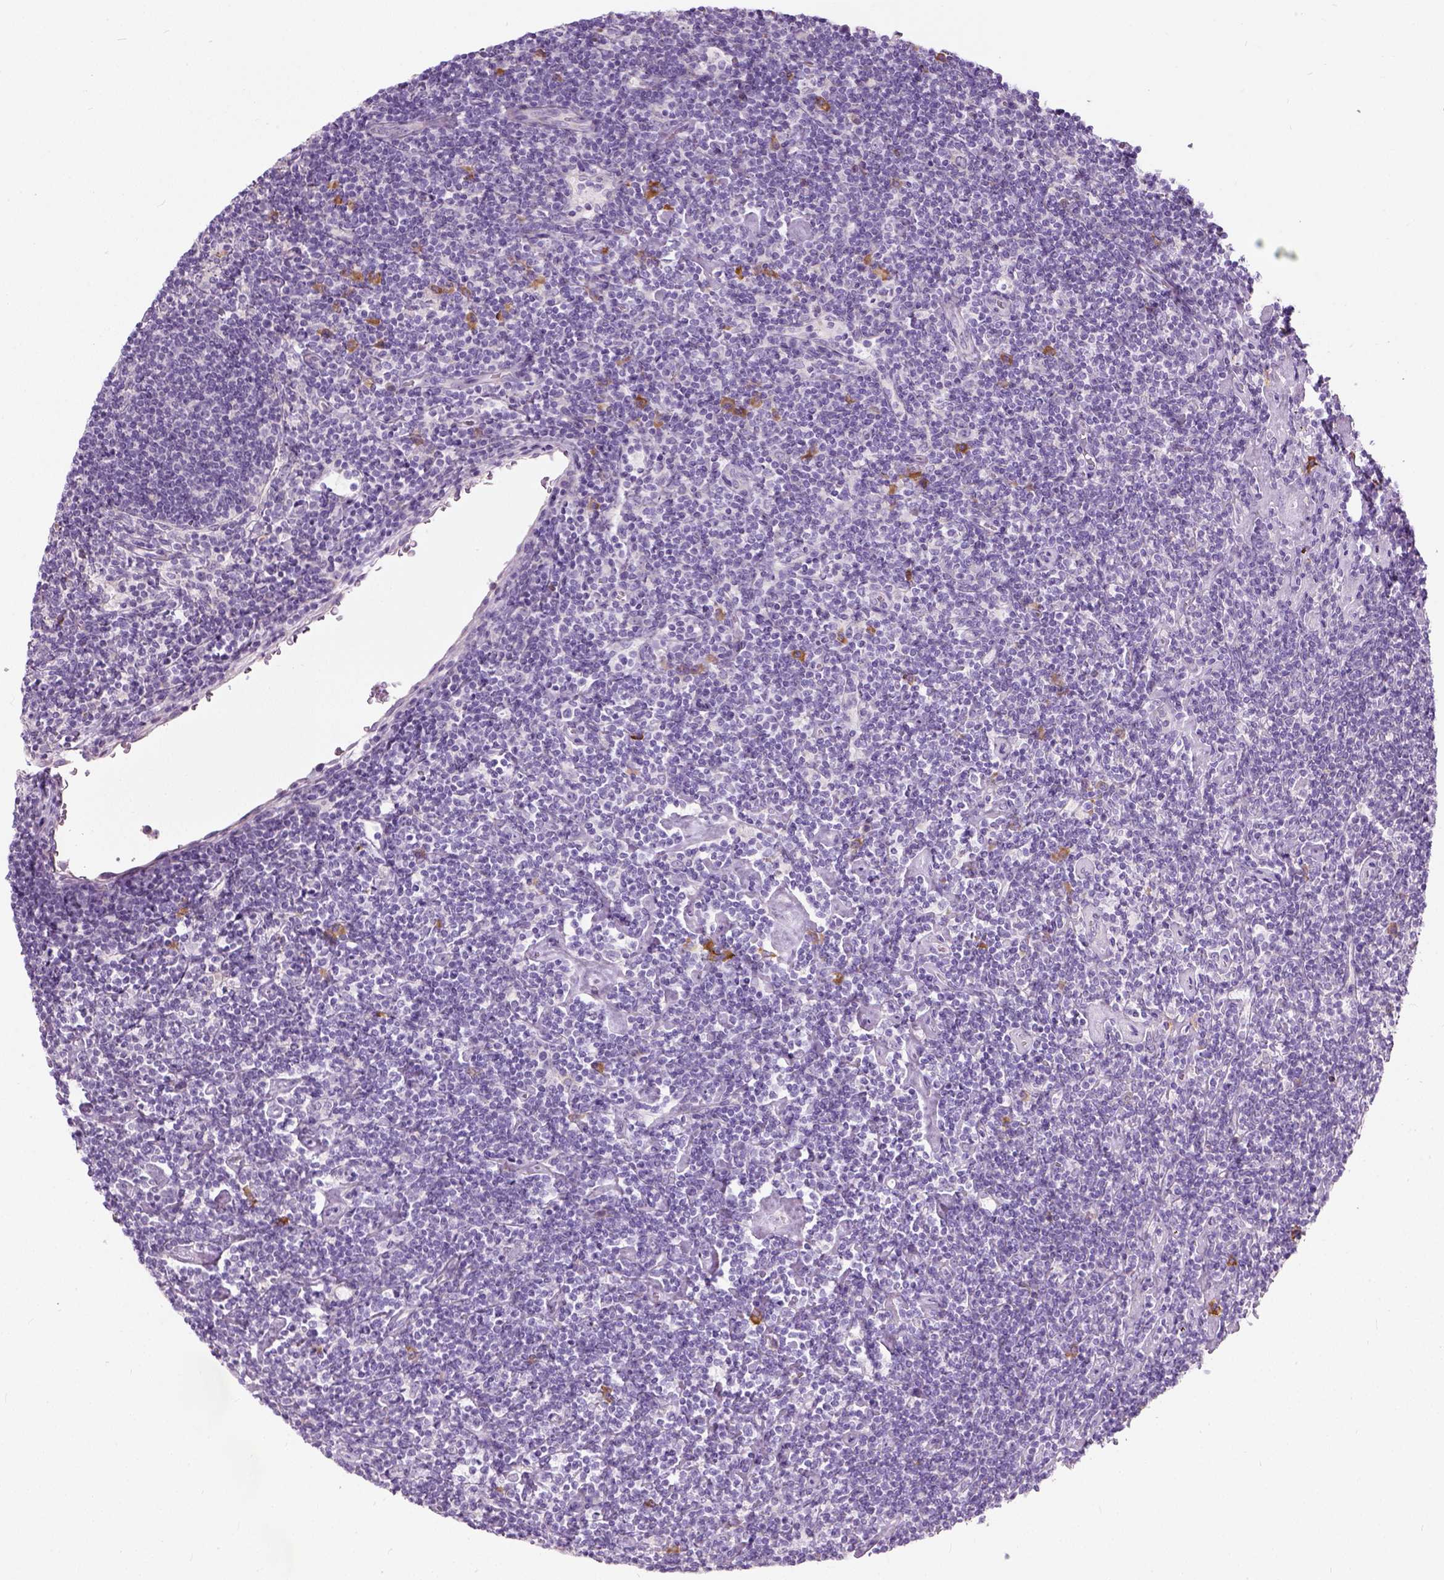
{"staining": {"intensity": "negative", "quantity": "none", "location": "none"}, "tissue": "lymphoma", "cell_type": "Tumor cells", "image_type": "cancer", "snomed": [{"axis": "morphology", "description": "Hodgkin's disease, NOS"}, {"axis": "topography", "description": "Lymph node"}], "caption": "An image of human Hodgkin's disease is negative for staining in tumor cells. The staining was performed using DAB (3,3'-diaminobenzidine) to visualize the protein expression in brown, while the nuclei were stained in blue with hematoxylin (Magnification: 20x).", "gene": "TRIM72", "patient": {"sex": "male", "age": 40}}